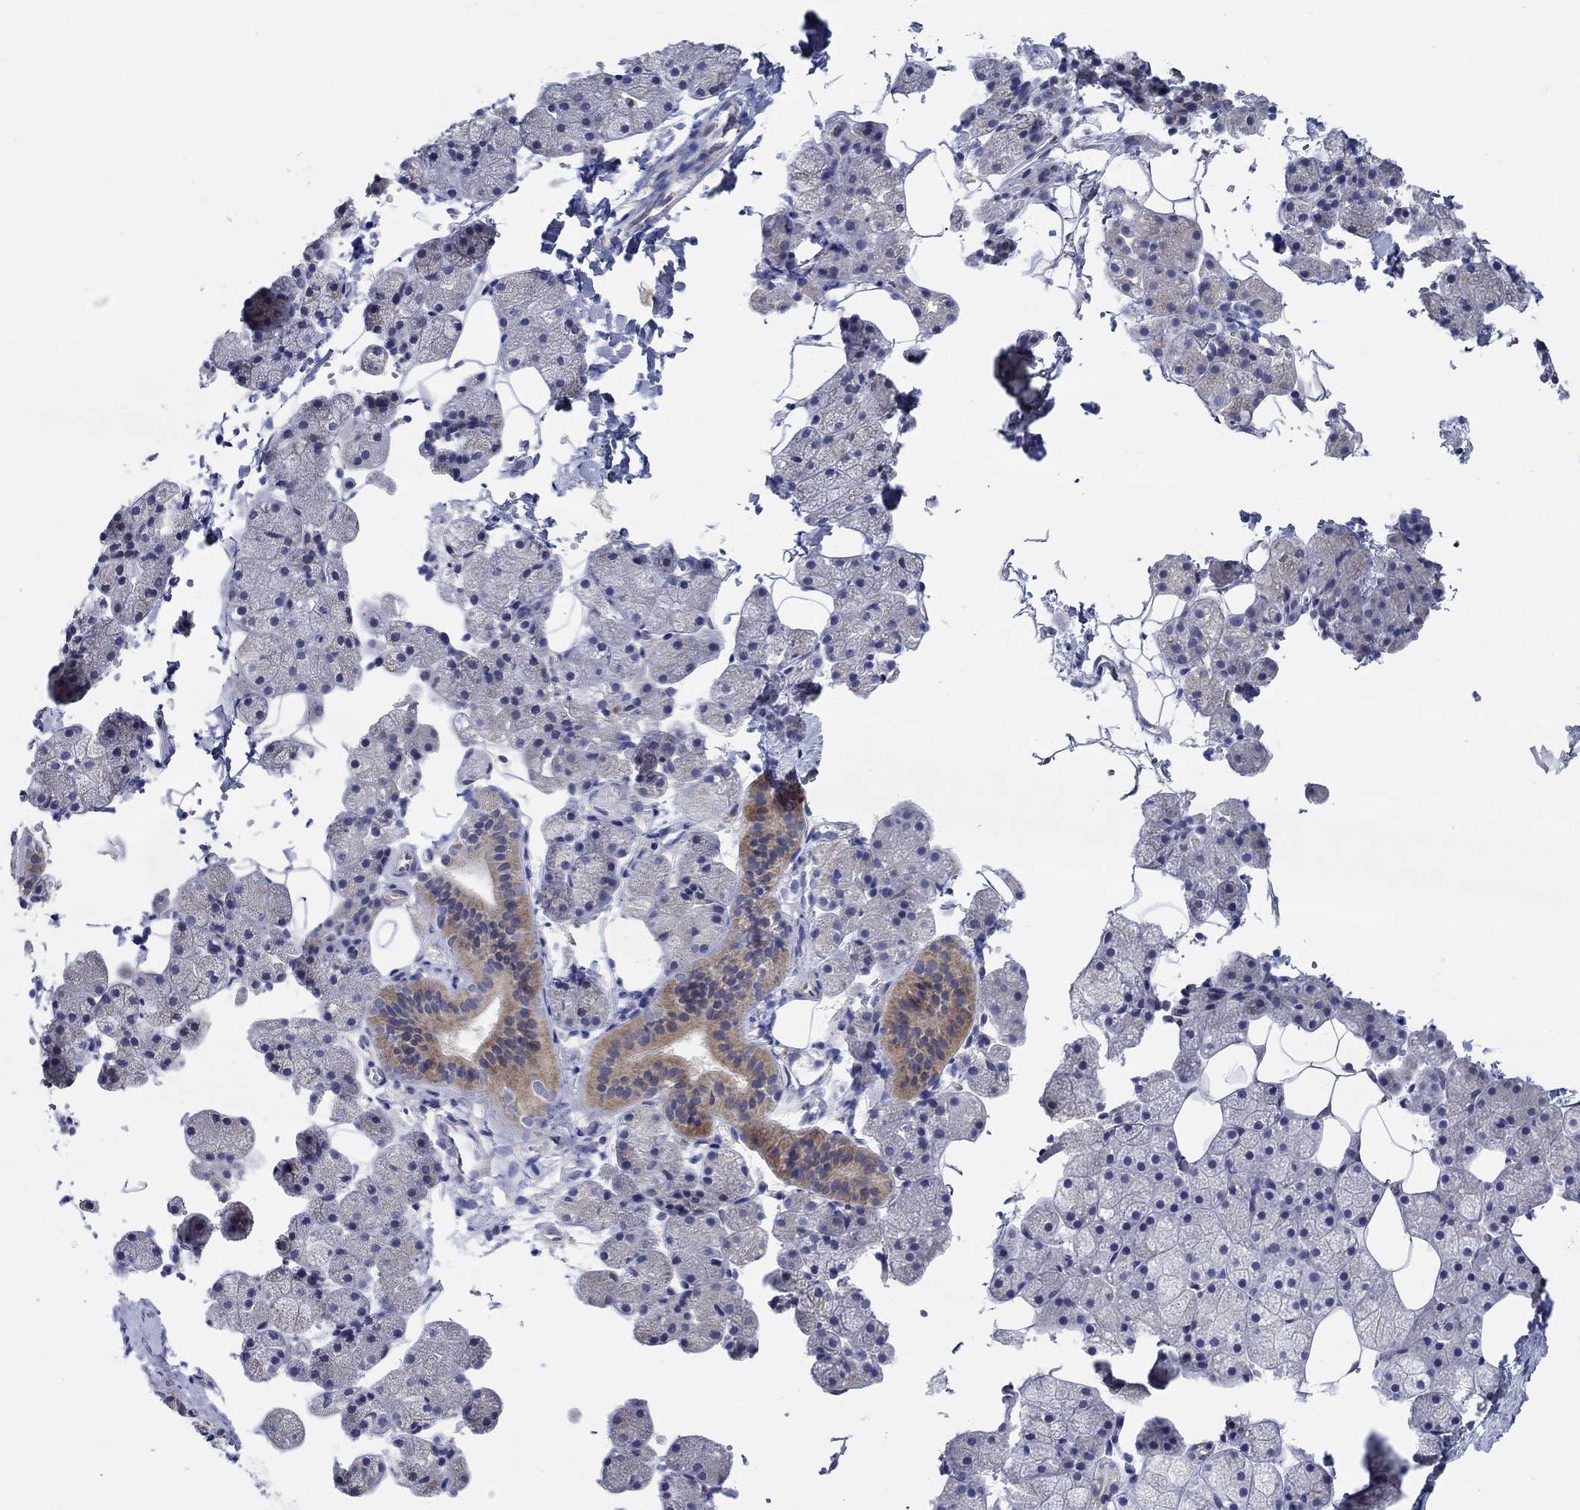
{"staining": {"intensity": "moderate", "quantity": "<25%", "location": "cytoplasmic/membranous"}, "tissue": "salivary gland", "cell_type": "Glandular cells", "image_type": "normal", "snomed": [{"axis": "morphology", "description": "Normal tissue, NOS"}, {"axis": "topography", "description": "Salivary gland"}], "caption": "Immunohistochemical staining of normal human salivary gland exhibits moderate cytoplasmic/membranous protein expression in about <25% of glandular cells.", "gene": "CFAP61", "patient": {"sex": "male", "age": 38}}